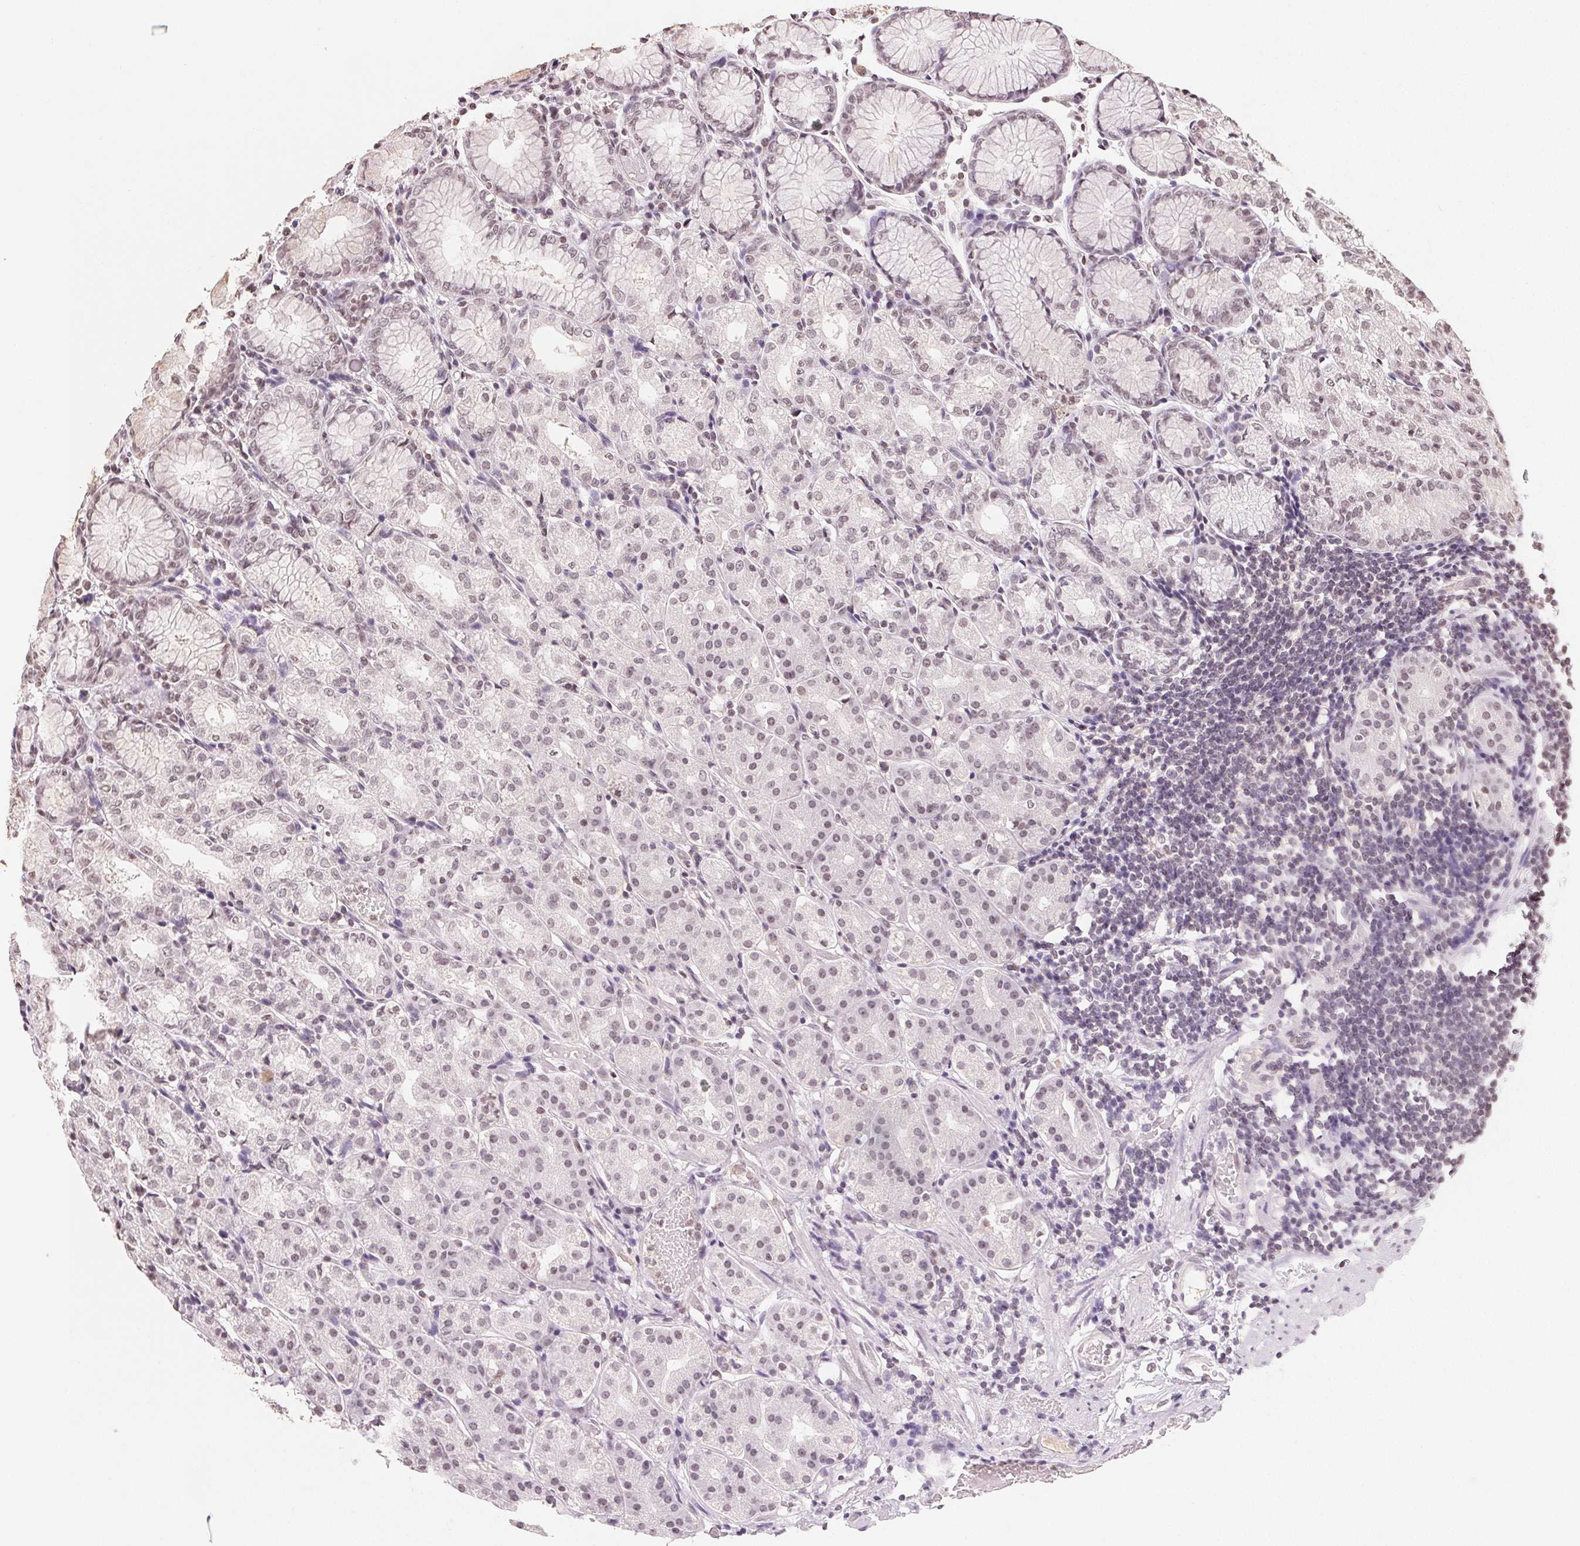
{"staining": {"intensity": "weak", "quantity": "25%-75%", "location": "nuclear"}, "tissue": "stomach", "cell_type": "Glandular cells", "image_type": "normal", "snomed": [{"axis": "morphology", "description": "Normal tissue, NOS"}, {"axis": "topography", "description": "Stomach"}], "caption": "Weak nuclear protein staining is present in approximately 25%-75% of glandular cells in stomach.", "gene": "TBP", "patient": {"sex": "female", "age": 57}}